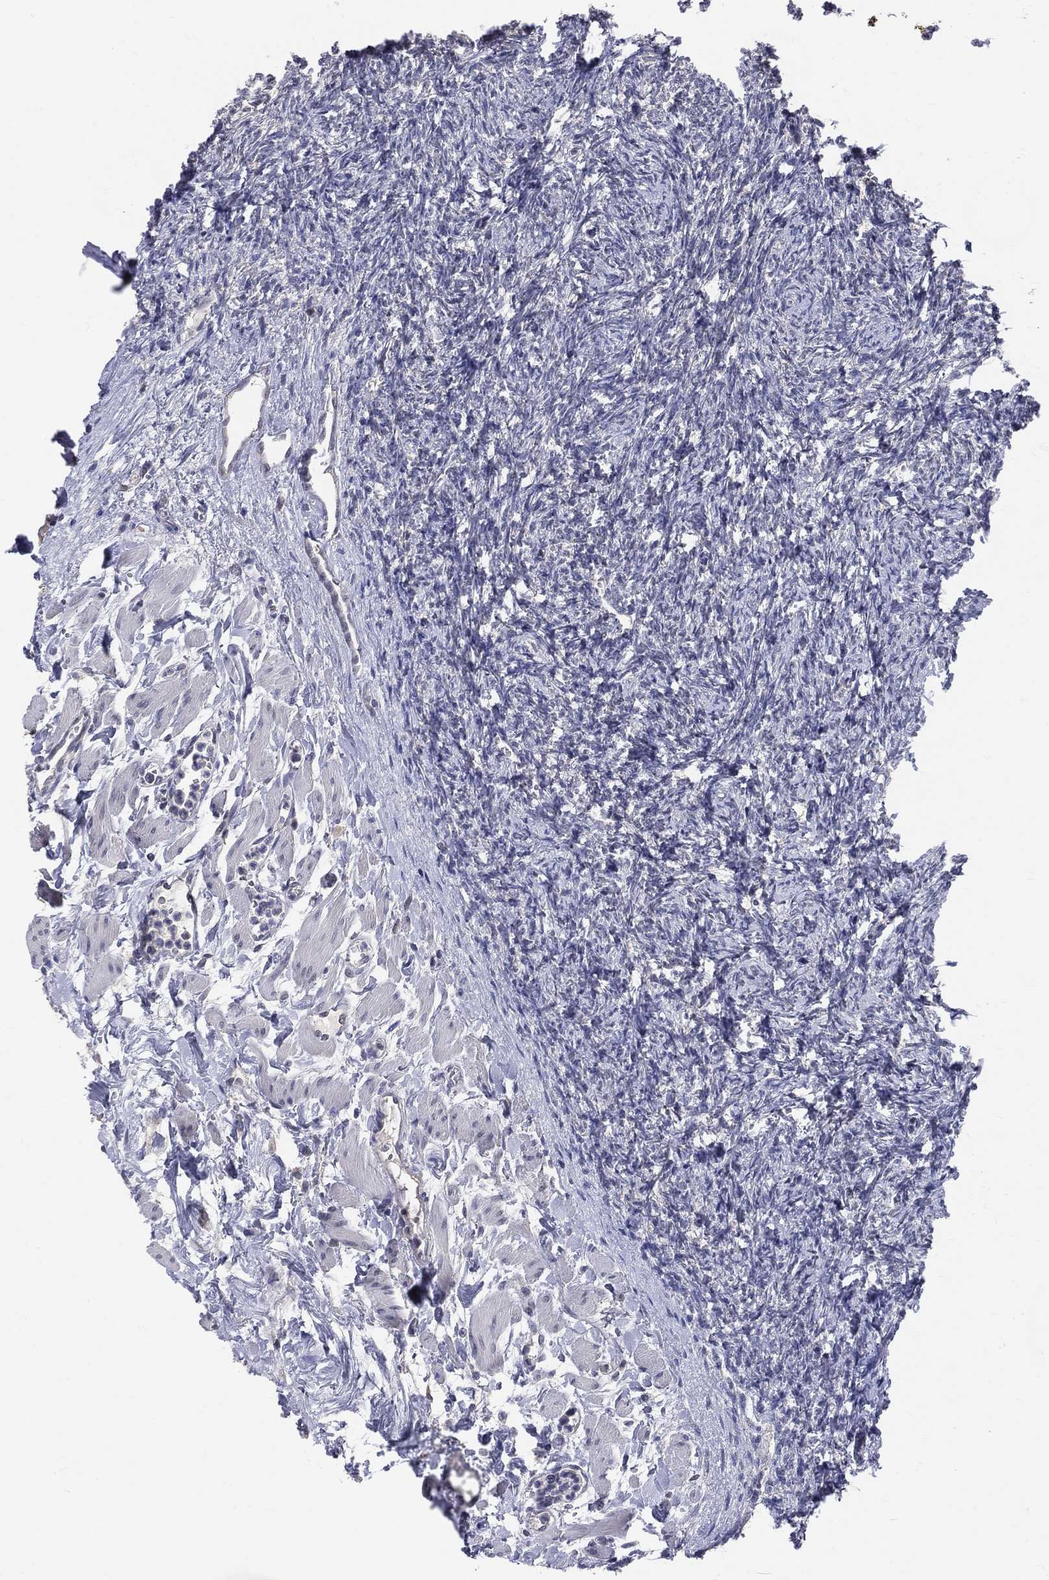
{"staining": {"intensity": "strong", "quantity": "<25%", "location": "cytoplasmic/membranous"}, "tissue": "ovary", "cell_type": "Follicle cells", "image_type": "normal", "snomed": [{"axis": "morphology", "description": "Normal tissue, NOS"}, {"axis": "topography", "description": "Fallopian tube"}, {"axis": "topography", "description": "Ovary"}], "caption": "Ovary stained with DAB (3,3'-diaminobenzidine) immunohistochemistry exhibits medium levels of strong cytoplasmic/membranous expression in approximately <25% of follicle cells. The staining was performed using DAB (3,3'-diaminobenzidine) to visualize the protein expression in brown, while the nuclei were stained in blue with hematoxylin (Magnification: 20x).", "gene": "DLG4", "patient": {"sex": "female", "age": 33}}